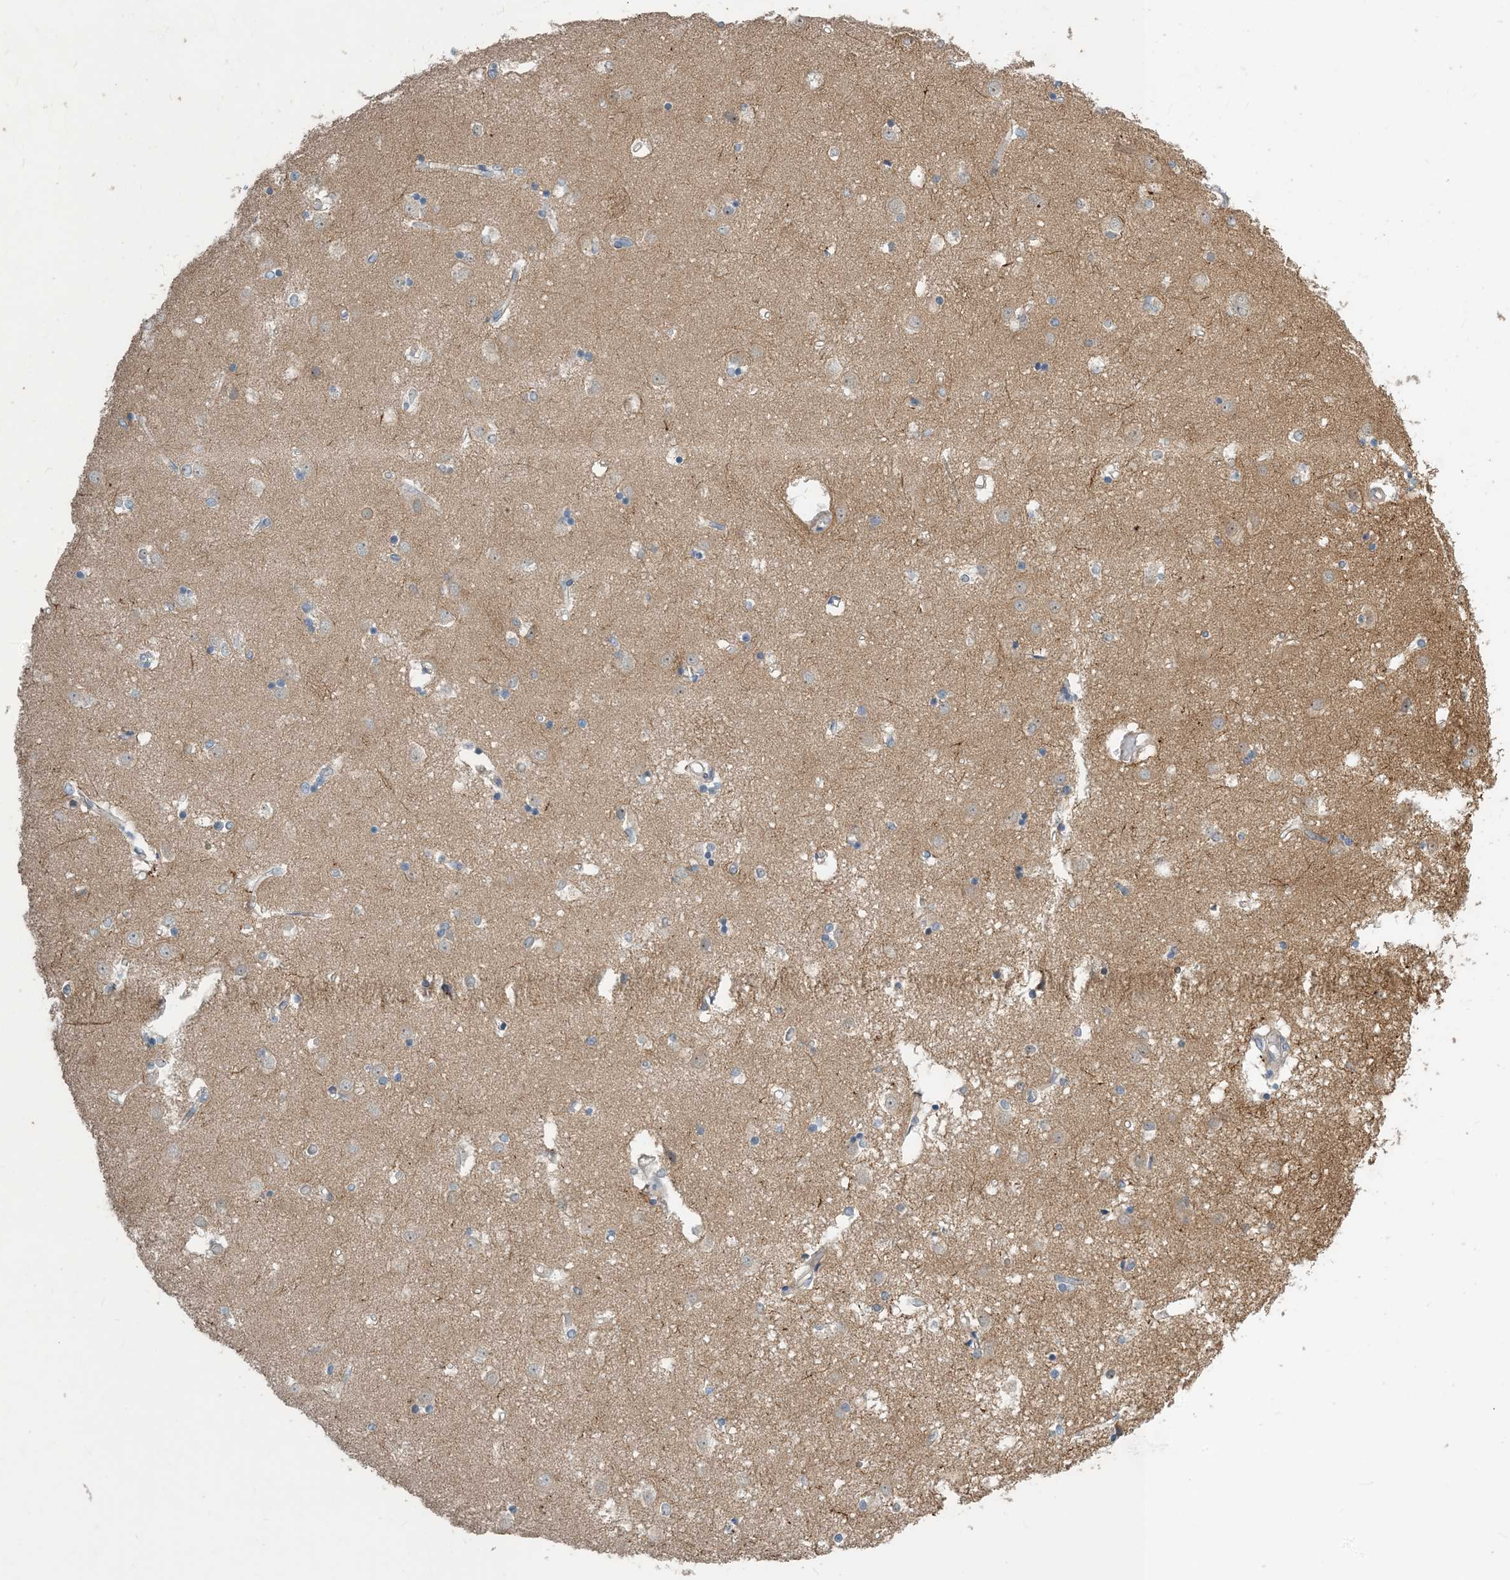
{"staining": {"intensity": "negative", "quantity": "none", "location": "none"}, "tissue": "caudate", "cell_type": "Glial cells", "image_type": "normal", "snomed": [{"axis": "morphology", "description": "Normal tissue, NOS"}, {"axis": "topography", "description": "Lateral ventricle wall"}], "caption": "Immunohistochemical staining of unremarkable caudate displays no significant expression in glial cells.", "gene": "ZBTB3", "patient": {"sex": "male", "age": 45}}